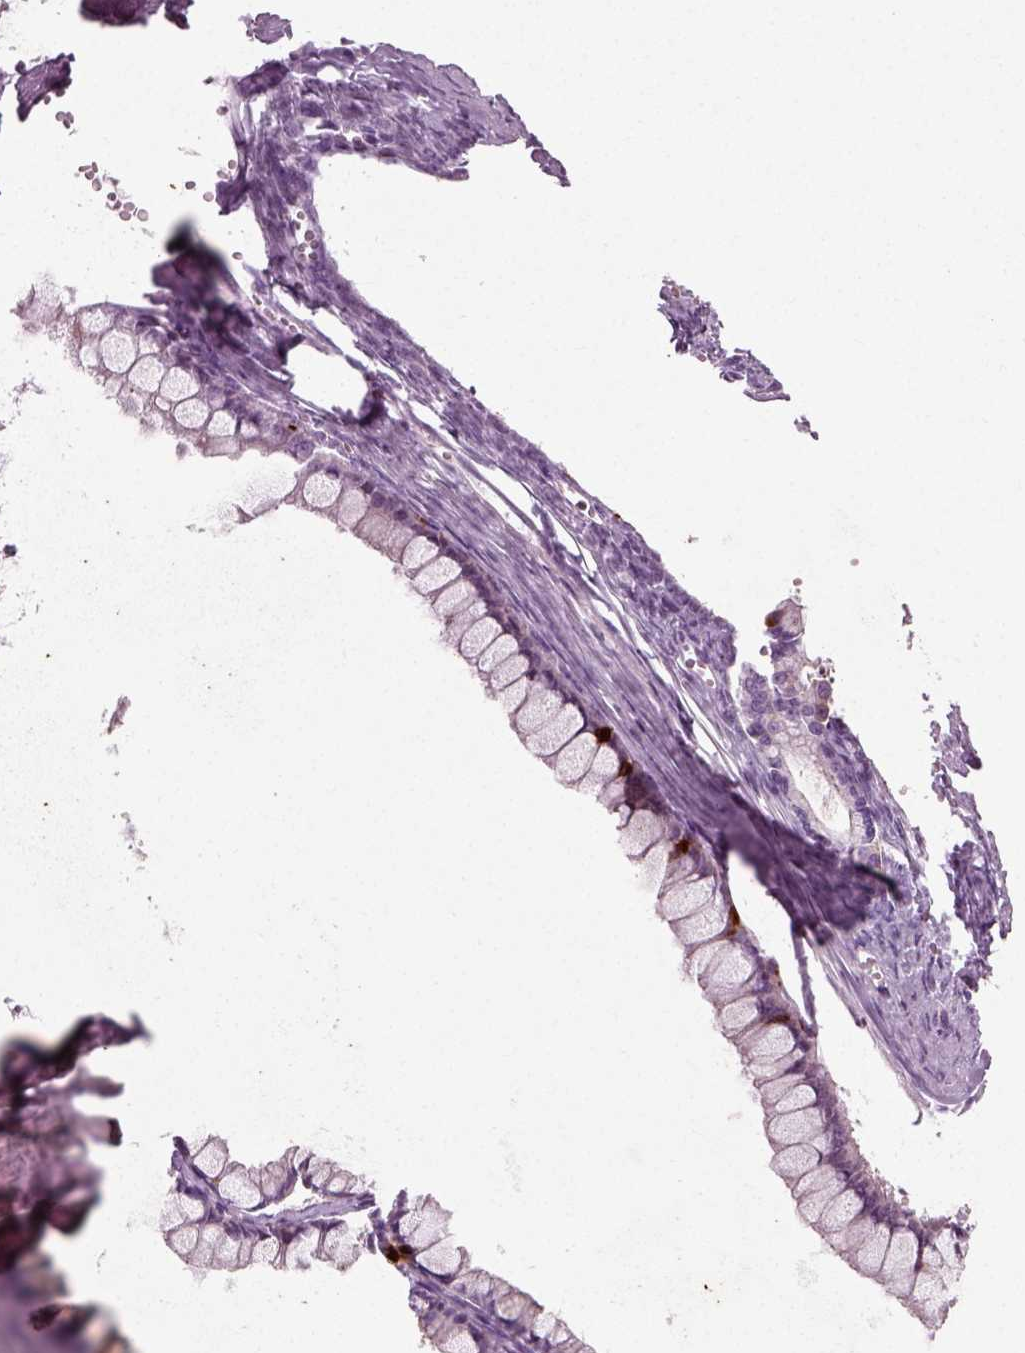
{"staining": {"intensity": "negative", "quantity": "none", "location": "none"}, "tissue": "ovarian cancer", "cell_type": "Tumor cells", "image_type": "cancer", "snomed": [{"axis": "morphology", "description": "Cystadenocarcinoma, mucinous, NOS"}, {"axis": "topography", "description": "Ovary"}], "caption": "Photomicrograph shows no significant protein expression in tumor cells of ovarian cancer. The staining is performed using DAB (3,3'-diaminobenzidine) brown chromogen with nuclei counter-stained in using hematoxylin.", "gene": "SCG5", "patient": {"sex": "female", "age": 67}}